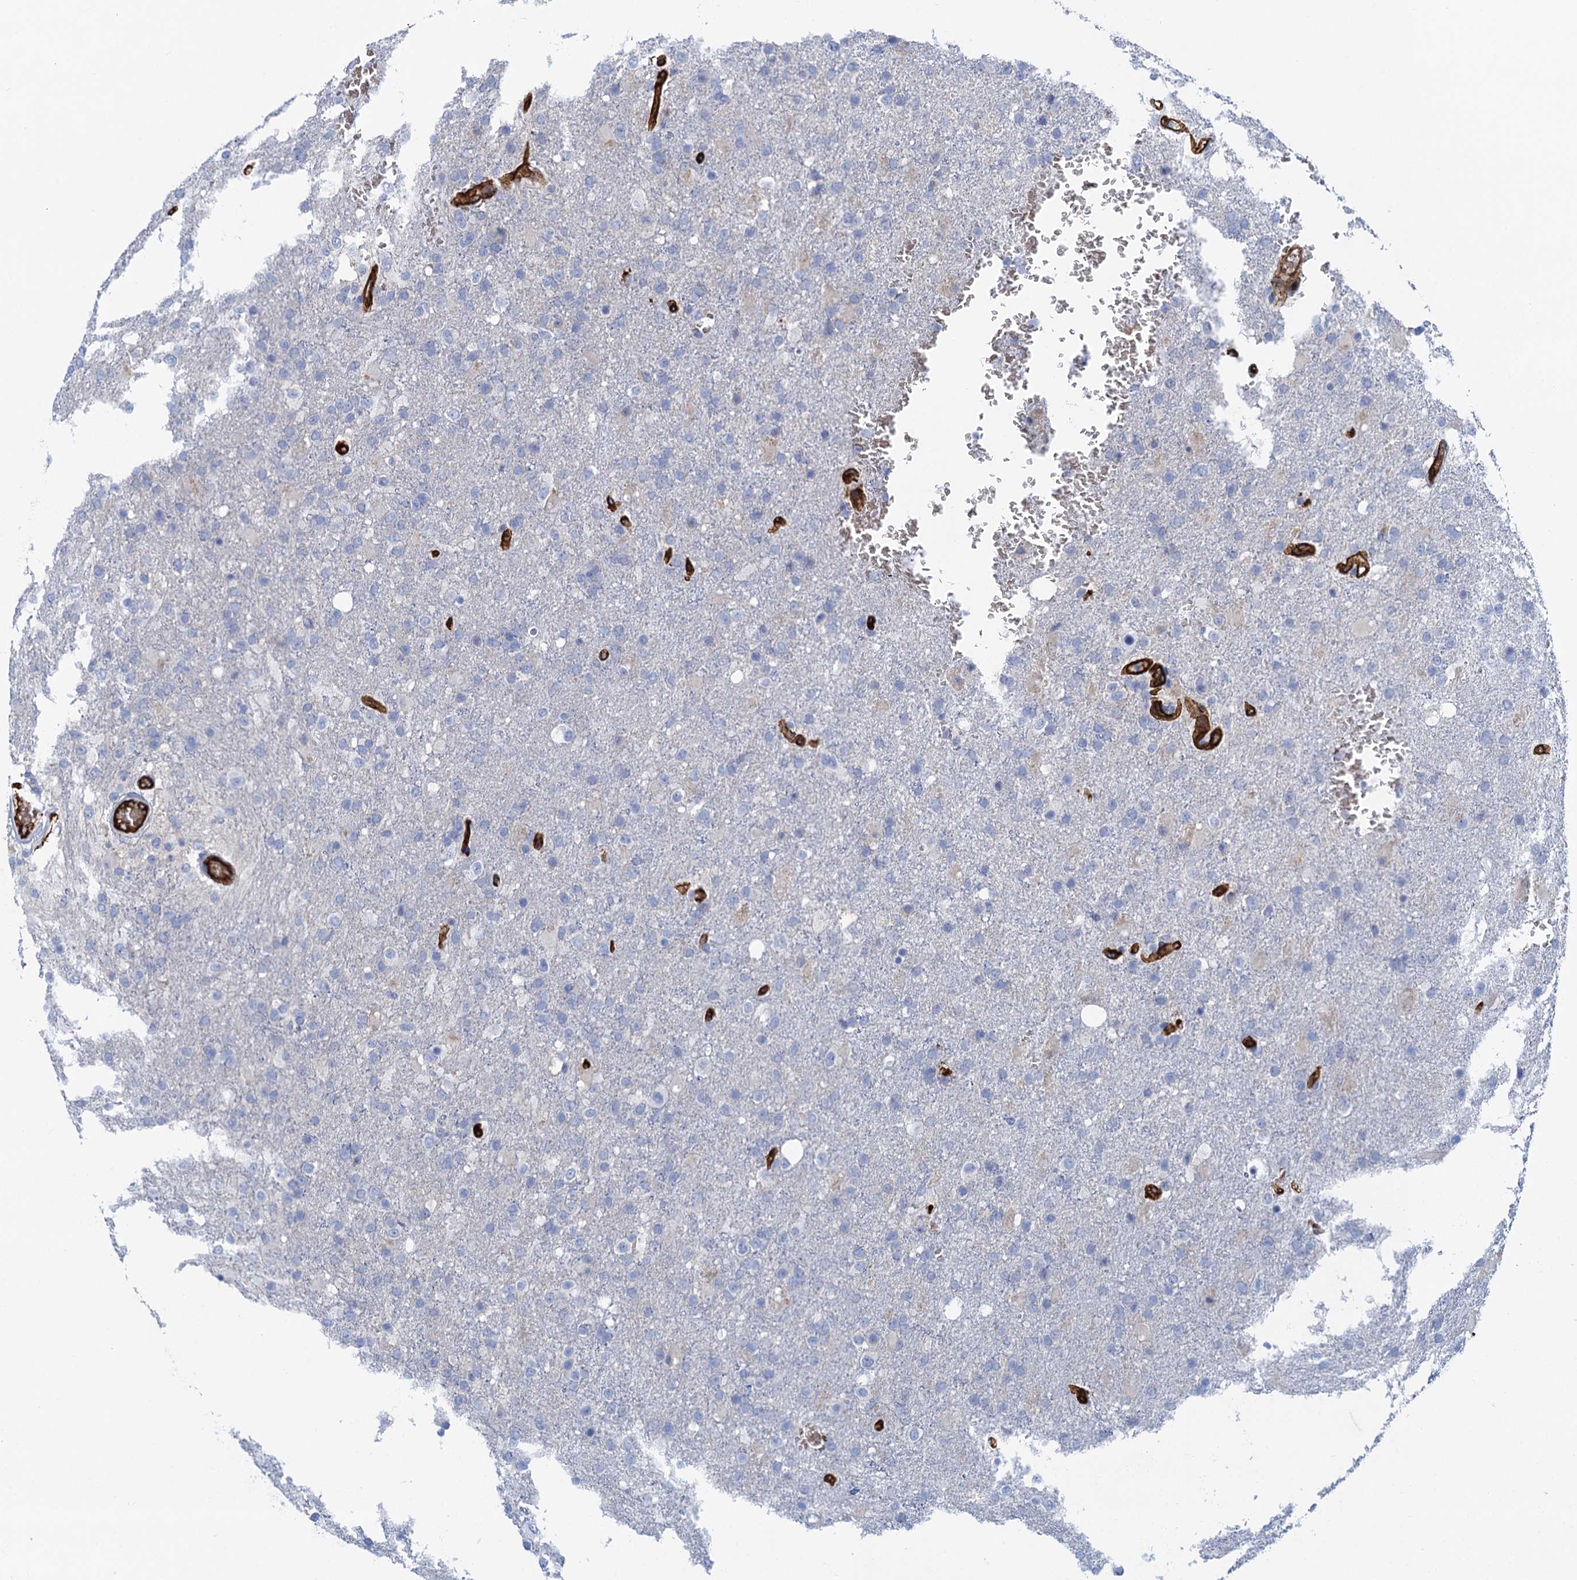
{"staining": {"intensity": "negative", "quantity": "none", "location": "none"}, "tissue": "glioma", "cell_type": "Tumor cells", "image_type": "cancer", "snomed": [{"axis": "morphology", "description": "Glioma, malignant, High grade"}, {"axis": "topography", "description": "Brain"}], "caption": "Immunohistochemical staining of malignant high-grade glioma exhibits no significant expression in tumor cells. (Stains: DAB IHC with hematoxylin counter stain, Microscopy: brightfield microscopy at high magnification).", "gene": "MYADML2", "patient": {"sex": "female", "age": 74}}